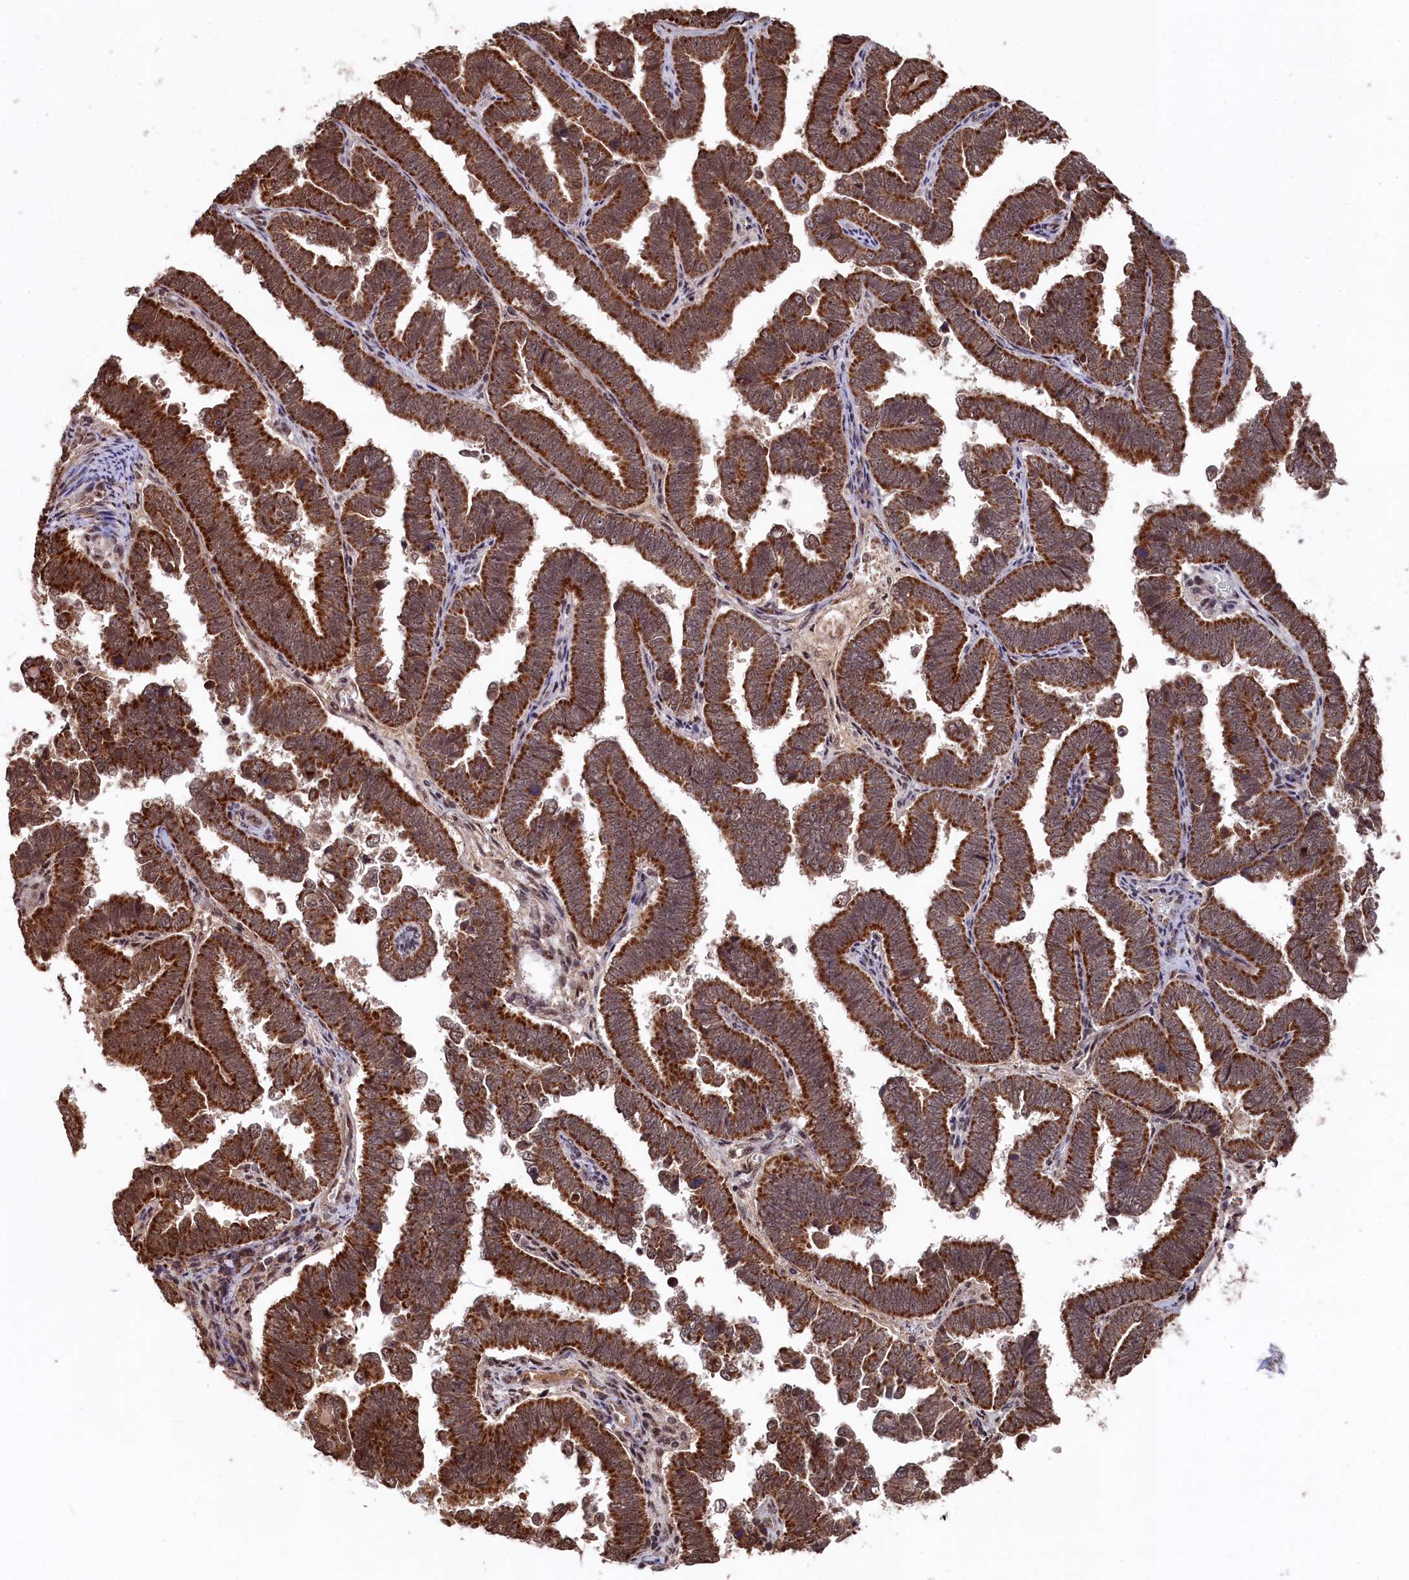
{"staining": {"intensity": "strong", "quantity": ">75%", "location": "cytoplasmic/membranous,nuclear"}, "tissue": "endometrial cancer", "cell_type": "Tumor cells", "image_type": "cancer", "snomed": [{"axis": "morphology", "description": "Adenocarcinoma, NOS"}, {"axis": "topography", "description": "Endometrium"}], "caption": "The micrograph displays immunohistochemical staining of endometrial adenocarcinoma. There is strong cytoplasmic/membranous and nuclear expression is present in about >75% of tumor cells.", "gene": "CLPX", "patient": {"sex": "female", "age": 75}}